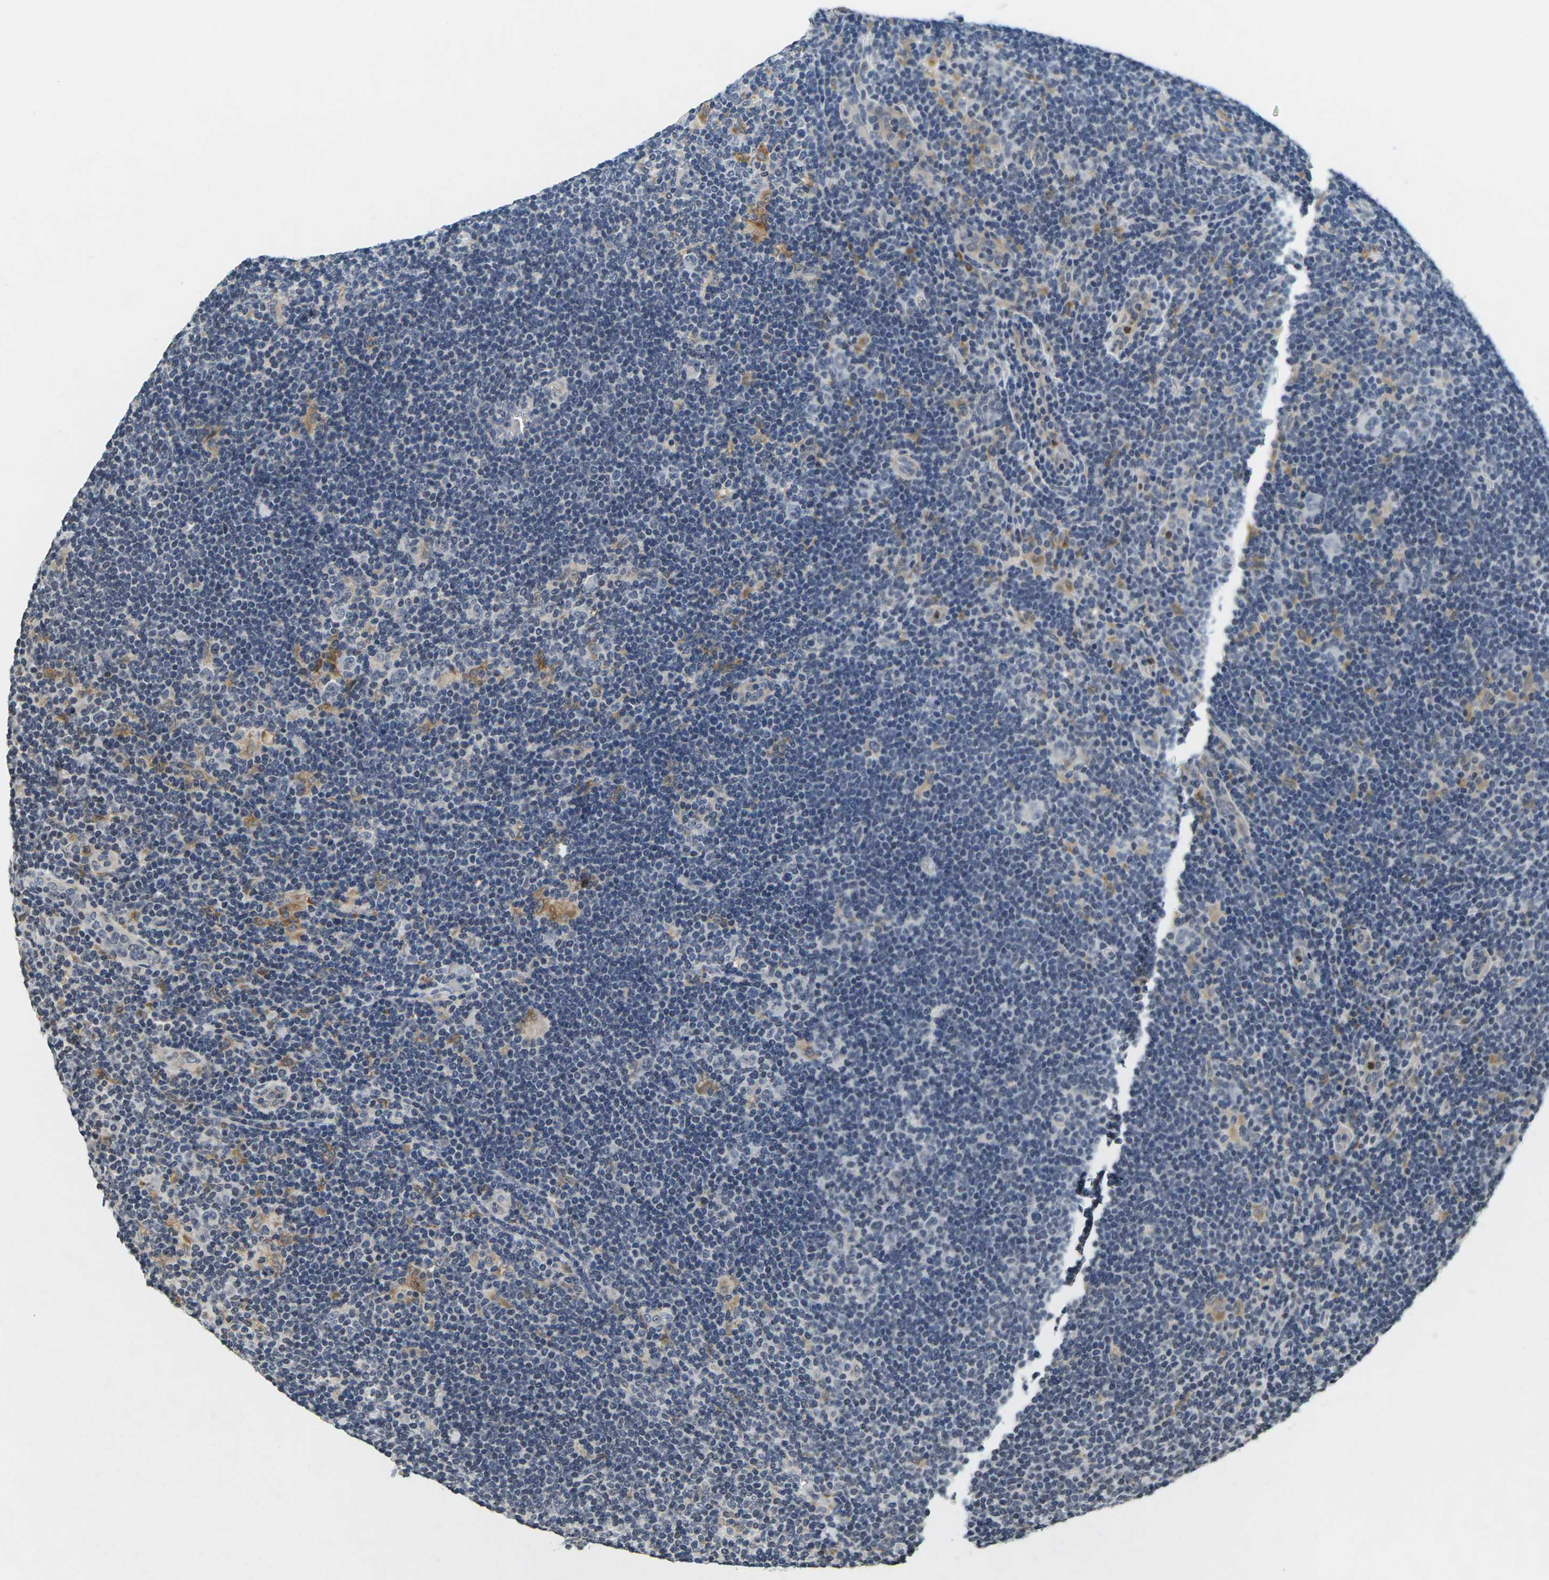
{"staining": {"intensity": "weak", "quantity": "<25%", "location": "cytoplasmic/membranous"}, "tissue": "lymphoma", "cell_type": "Tumor cells", "image_type": "cancer", "snomed": [{"axis": "morphology", "description": "Hodgkin's disease, NOS"}, {"axis": "topography", "description": "Lymph node"}], "caption": "There is no significant staining in tumor cells of lymphoma.", "gene": "C1QC", "patient": {"sex": "female", "age": 57}}